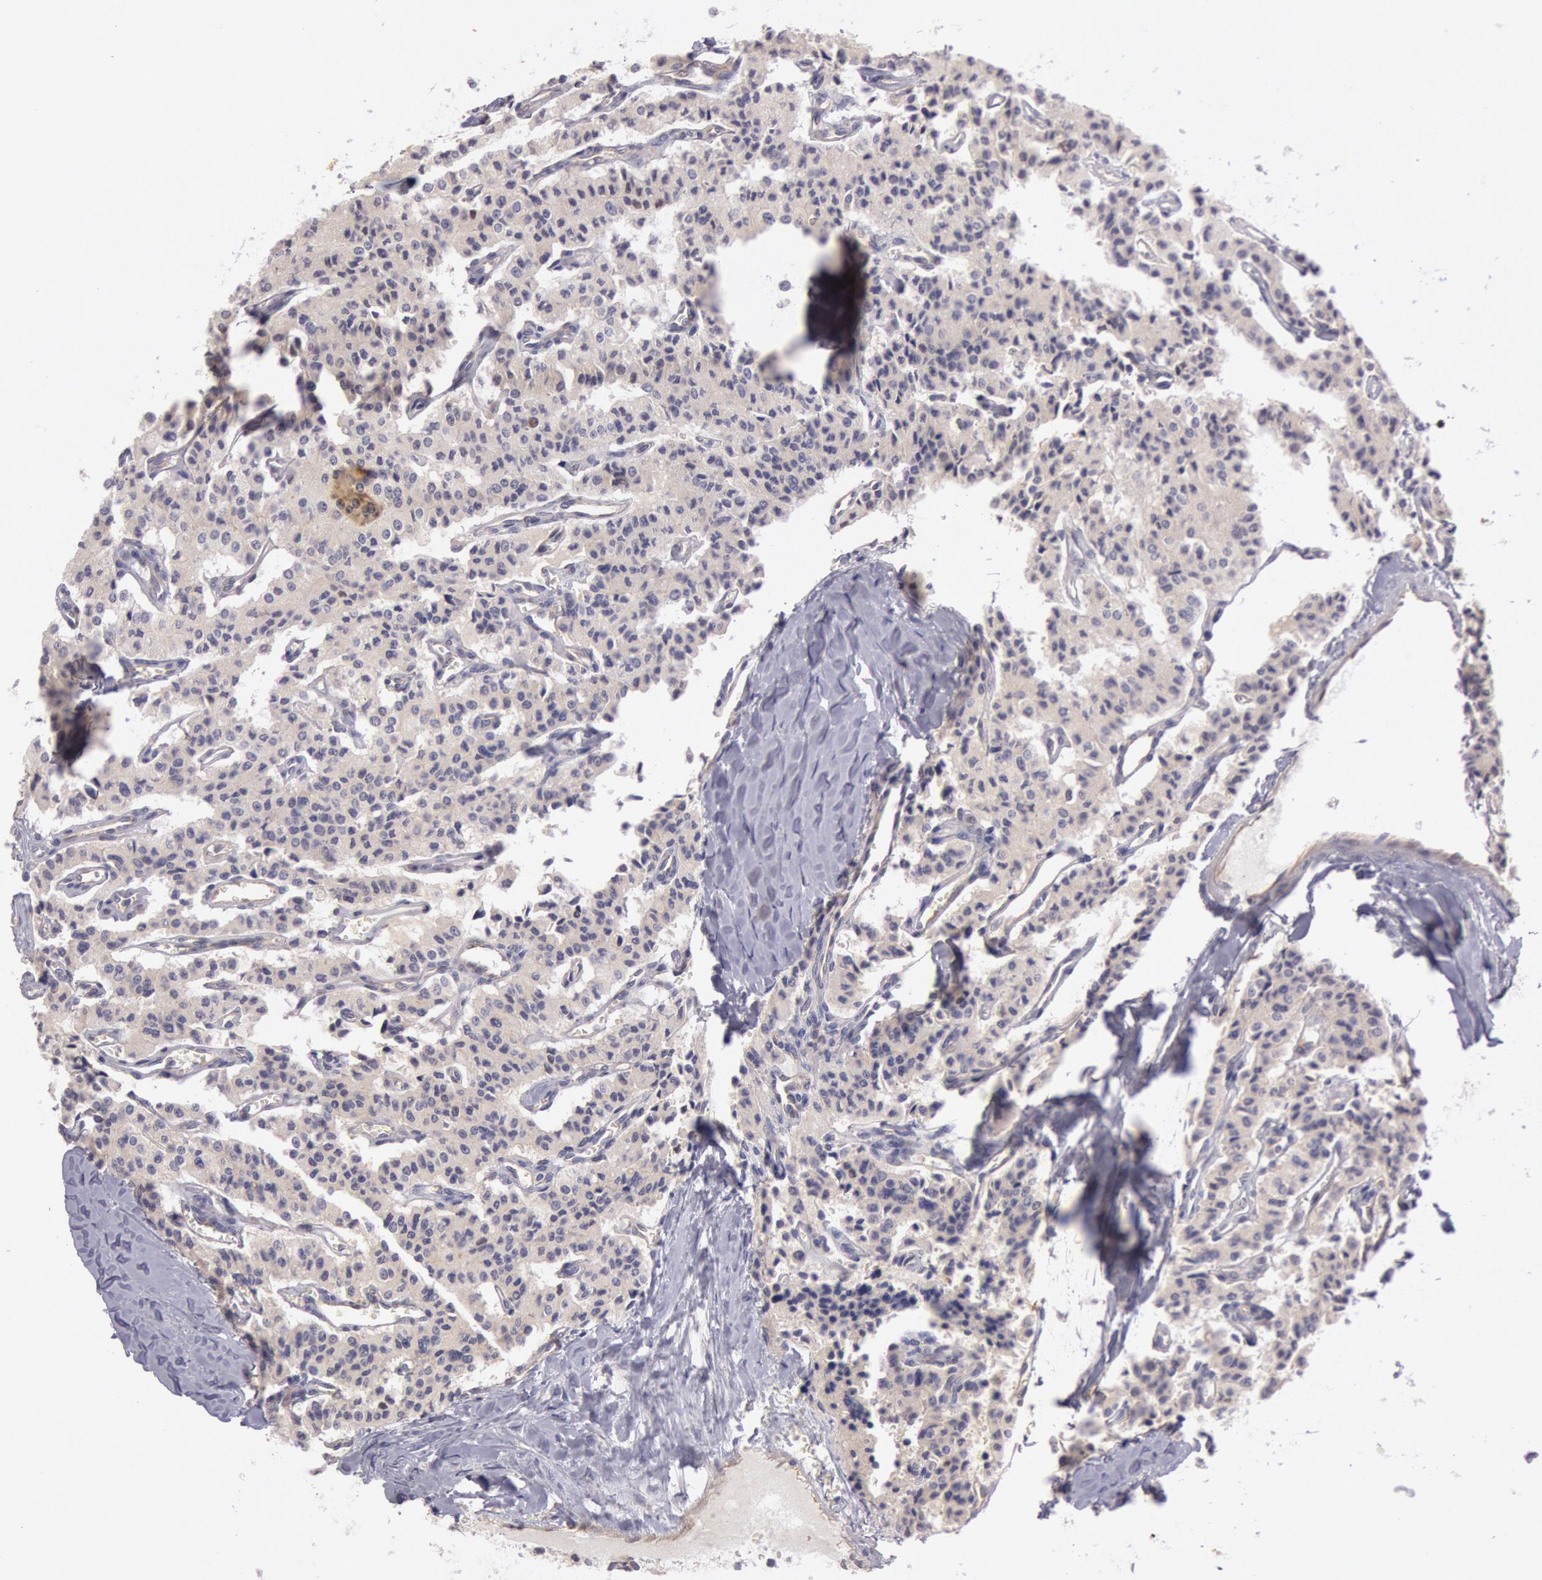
{"staining": {"intensity": "negative", "quantity": "none", "location": "none"}, "tissue": "carcinoid", "cell_type": "Tumor cells", "image_type": "cancer", "snomed": [{"axis": "morphology", "description": "Carcinoid, malignant, NOS"}, {"axis": "topography", "description": "Bronchus"}], "caption": "The immunohistochemistry histopathology image has no significant staining in tumor cells of malignant carcinoid tissue.", "gene": "AMOTL1", "patient": {"sex": "male", "age": 55}}